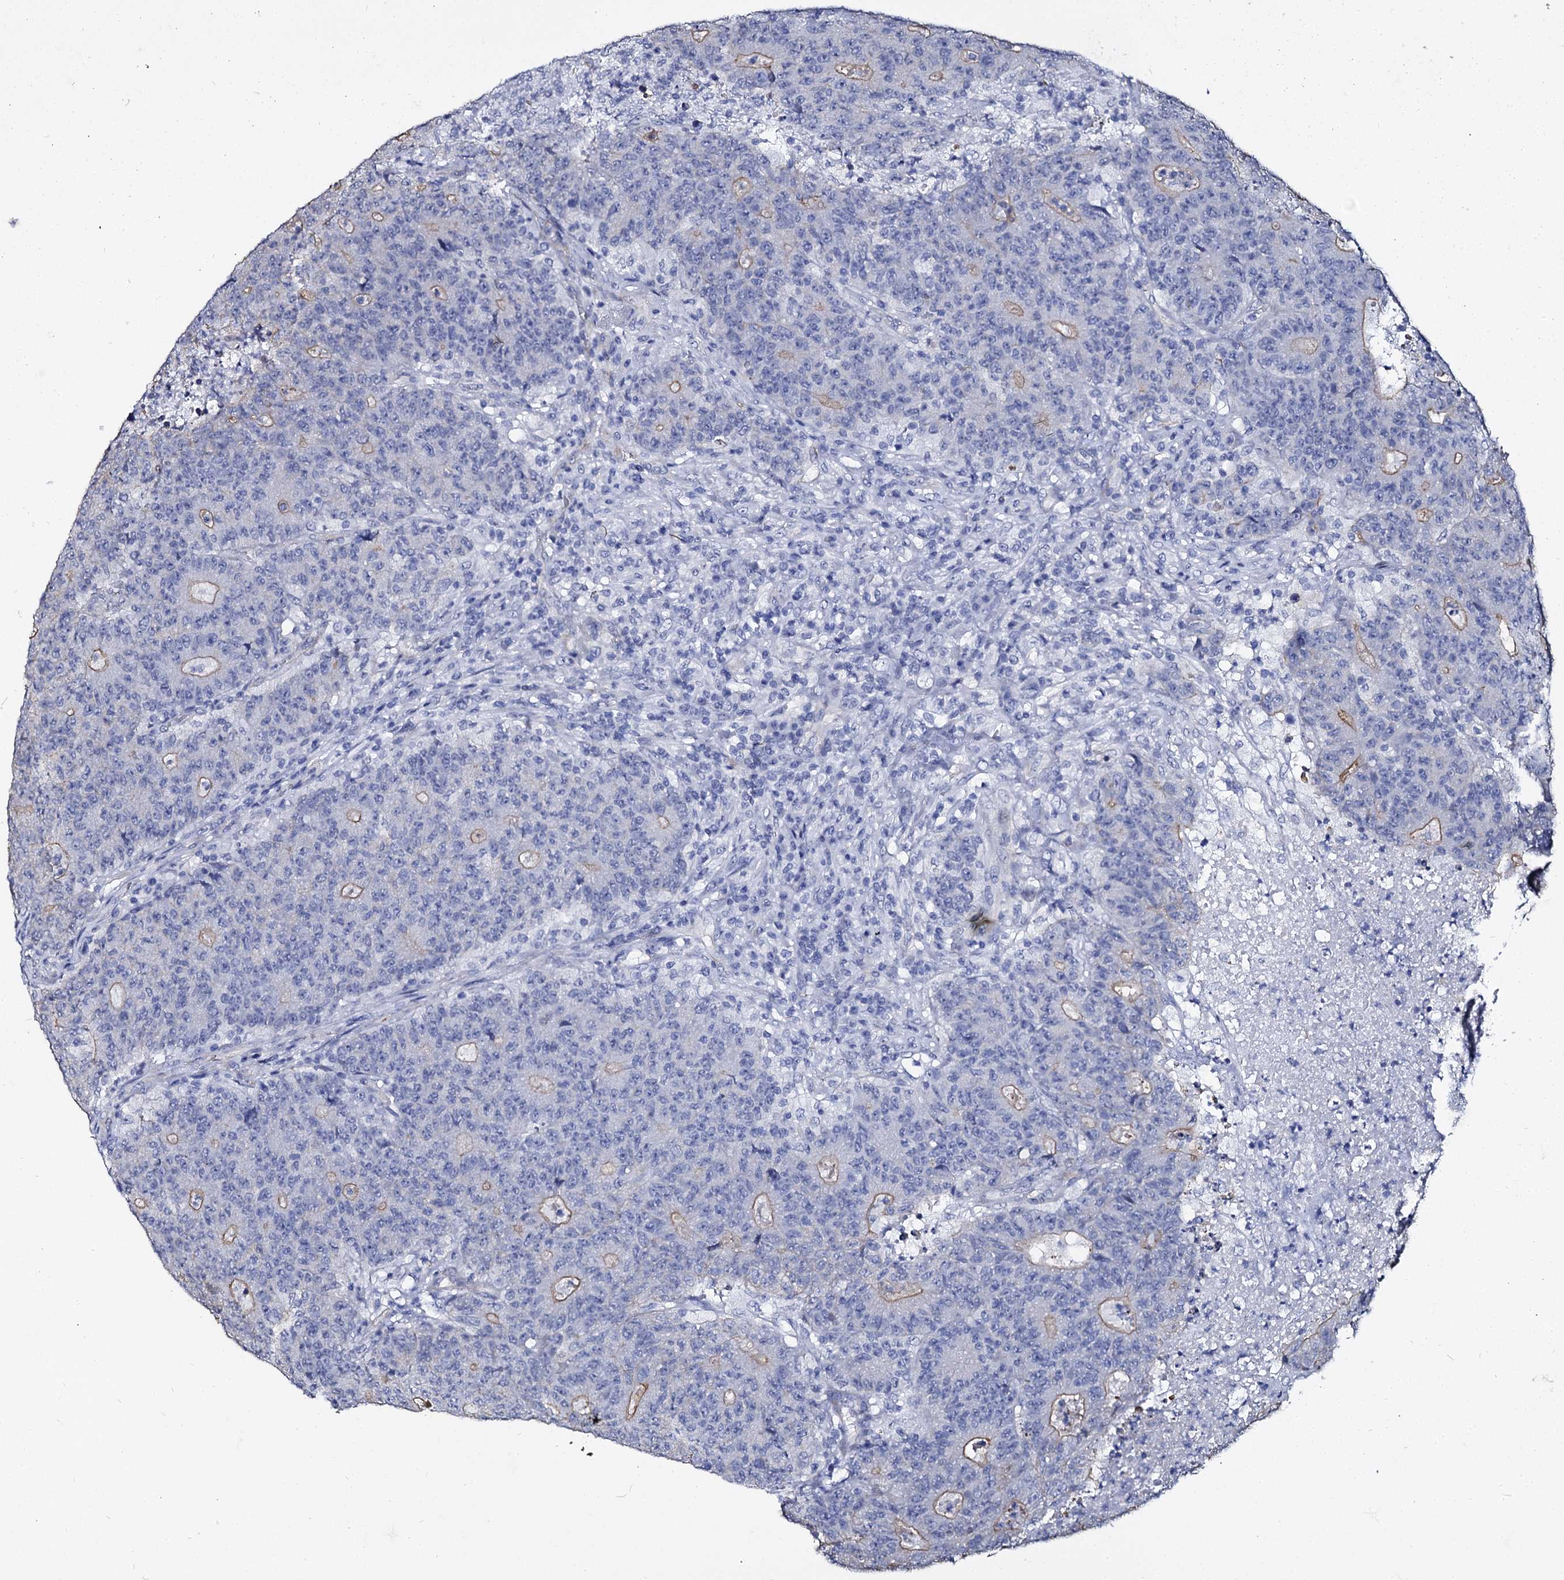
{"staining": {"intensity": "moderate", "quantity": "<25%", "location": "cytoplasmic/membranous"}, "tissue": "colorectal cancer", "cell_type": "Tumor cells", "image_type": "cancer", "snomed": [{"axis": "morphology", "description": "Adenocarcinoma, NOS"}, {"axis": "topography", "description": "Colon"}], "caption": "A micrograph showing moderate cytoplasmic/membranous staining in about <25% of tumor cells in colorectal cancer (adenocarcinoma), as visualized by brown immunohistochemical staining.", "gene": "CBFB", "patient": {"sex": "female", "age": 75}}